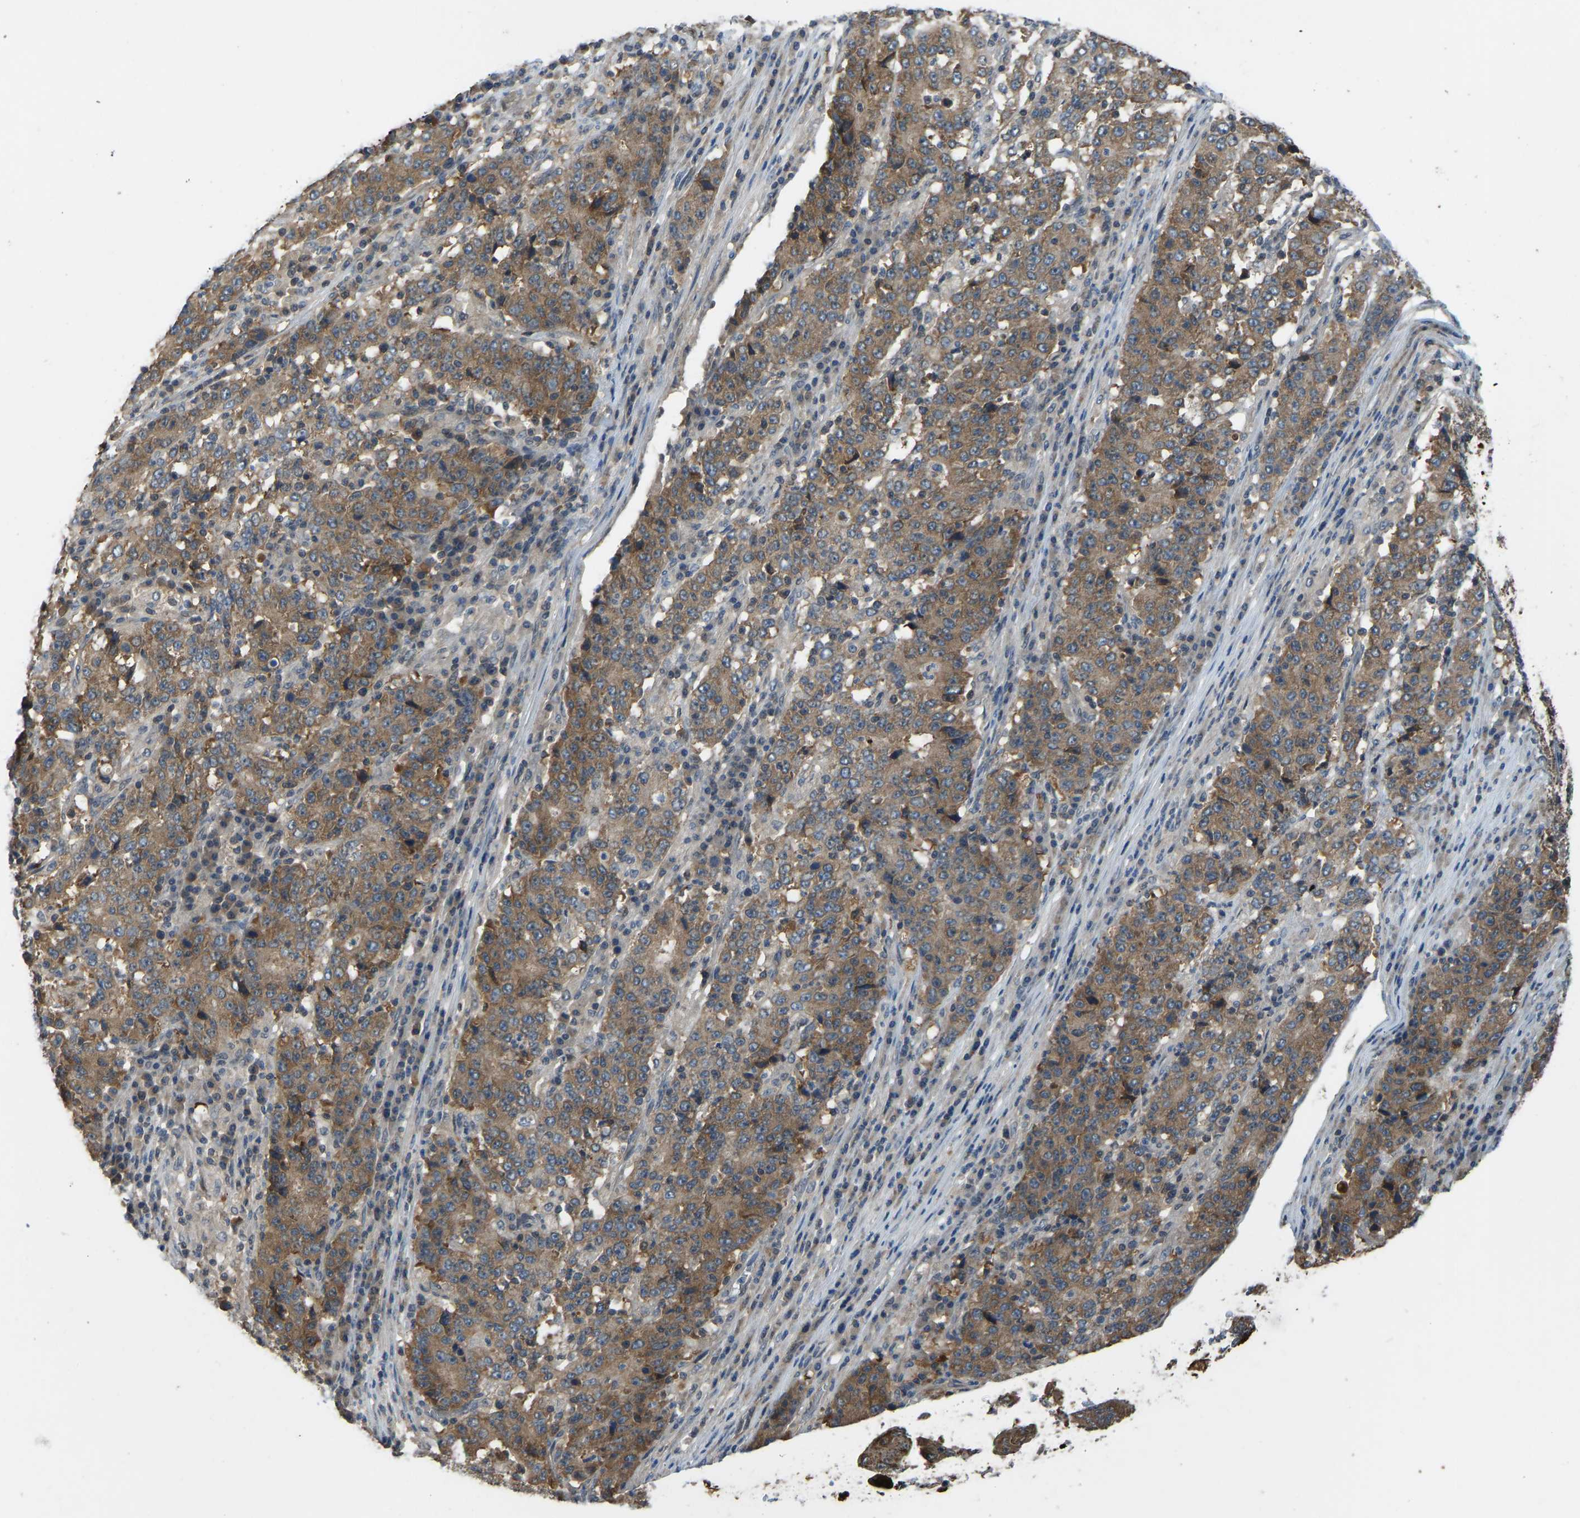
{"staining": {"intensity": "moderate", "quantity": ">75%", "location": "cytoplasmic/membranous"}, "tissue": "stomach cancer", "cell_type": "Tumor cells", "image_type": "cancer", "snomed": [{"axis": "morphology", "description": "Adenocarcinoma, NOS"}, {"axis": "topography", "description": "Stomach"}], "caption": "Stomach cancer (adenocarcinoma) was stained to show a protein in brown. There is medium levels of moderate cytoplasmic/membranous staining in about >75% of tumor cells.", "gene": "CCT8", "patient": {"sex": "female", "age": 65}}